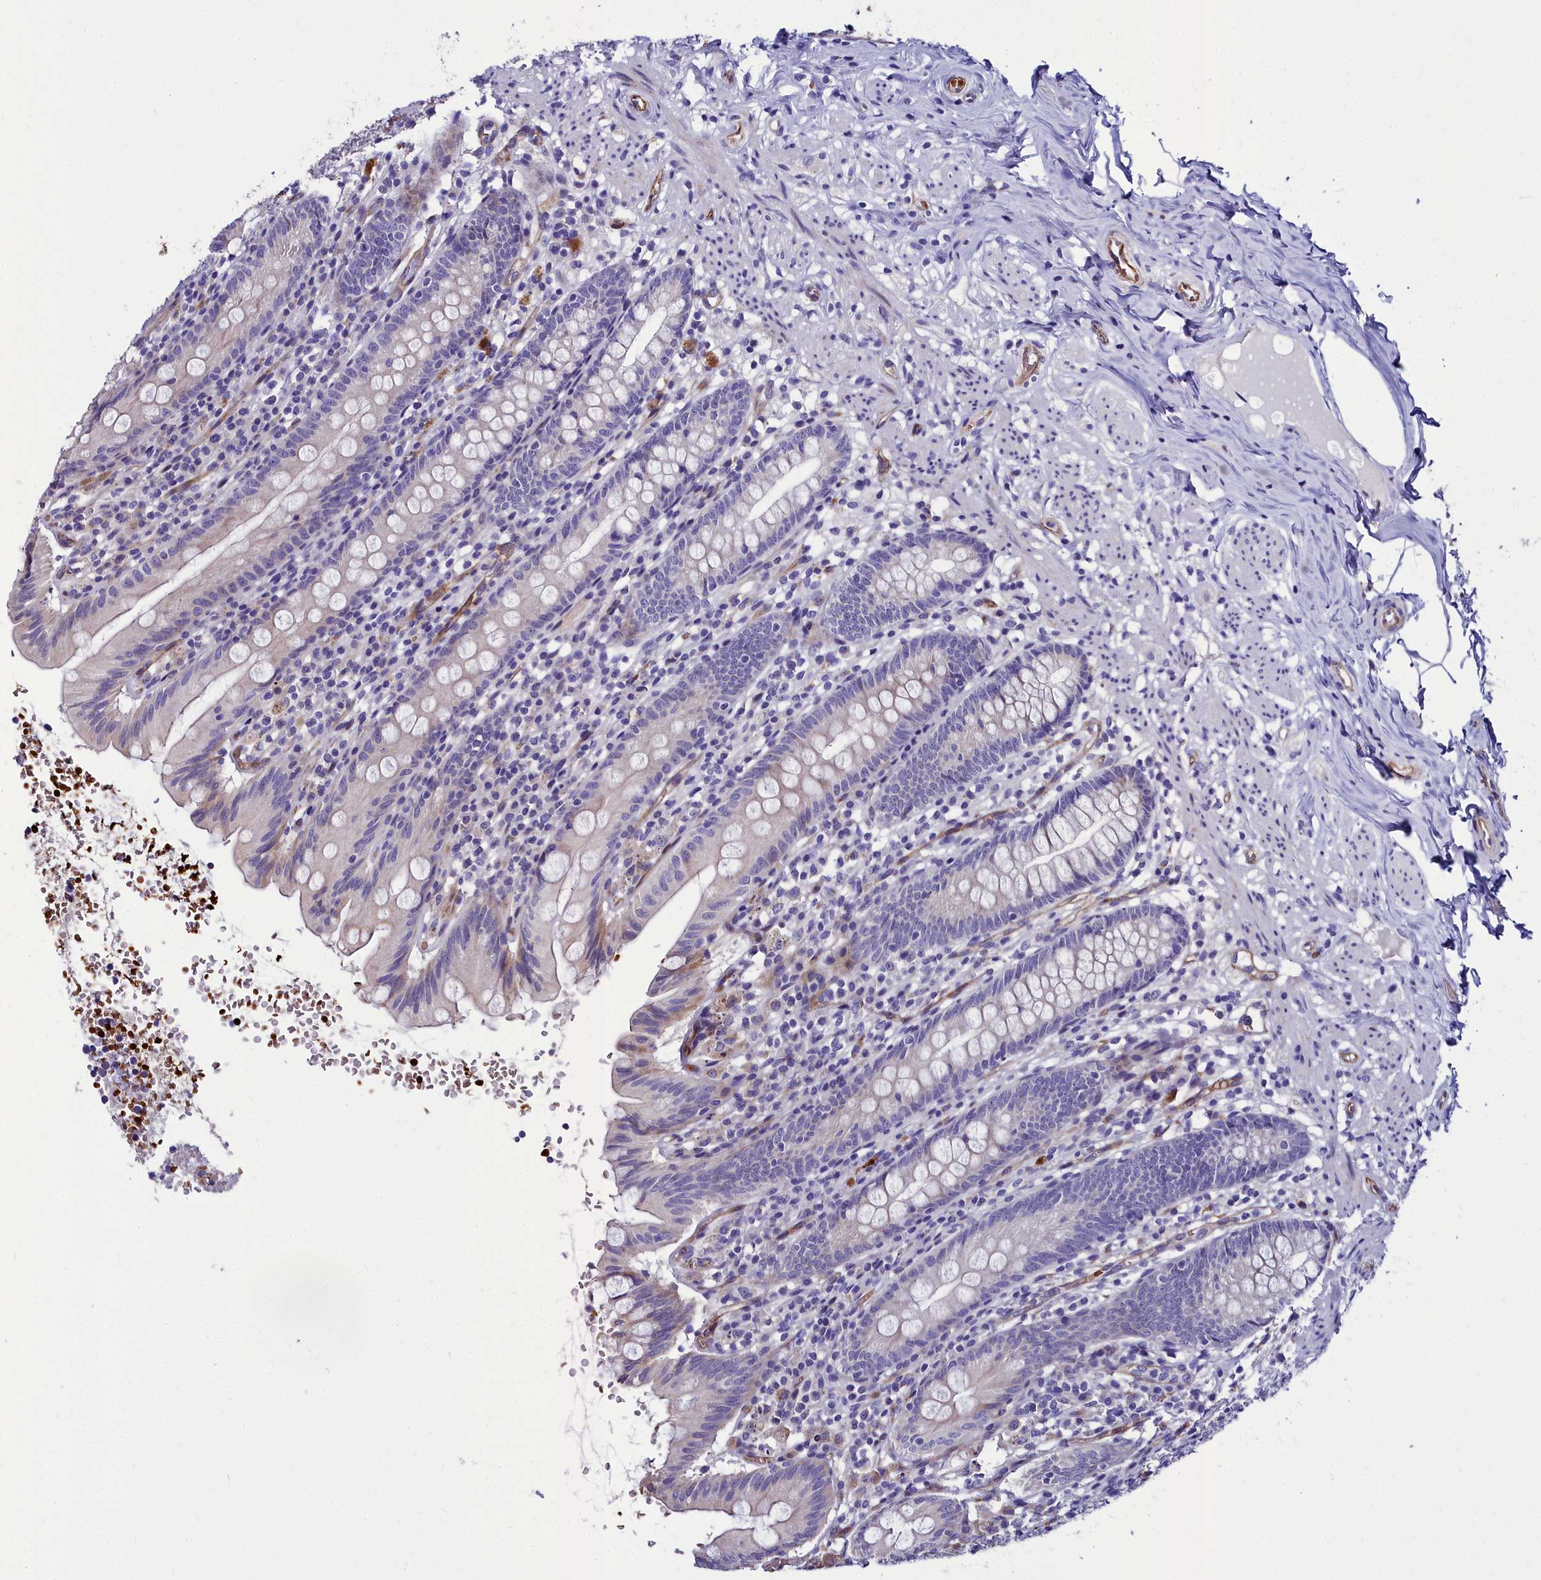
{"staining": {"intensity": "moderate", "quantity": "<25%", "location": "cytoplasmic/membranous"}, "tissue": "appendix", "cell_type": "Glandular cells", "image_type": "normal", "snomed": [{"axis": "morphology", "description": "Normal tissue, NOS"}, {"axis": "topography", "description": "Appendix"}], "caption": "Immunohistochemistry histopathology image of unremarkable appendix: human appendix stained using immunohistochemistry (IHC) demonstrates low levels of moderate protein expression localized specifically in the cytoplasmic/membranous of glandular cells, appearing as a cytoplasmic/membranous brown color.", "gene": "CYP4F11", "patient": {"sex": "male", "age": 55}}